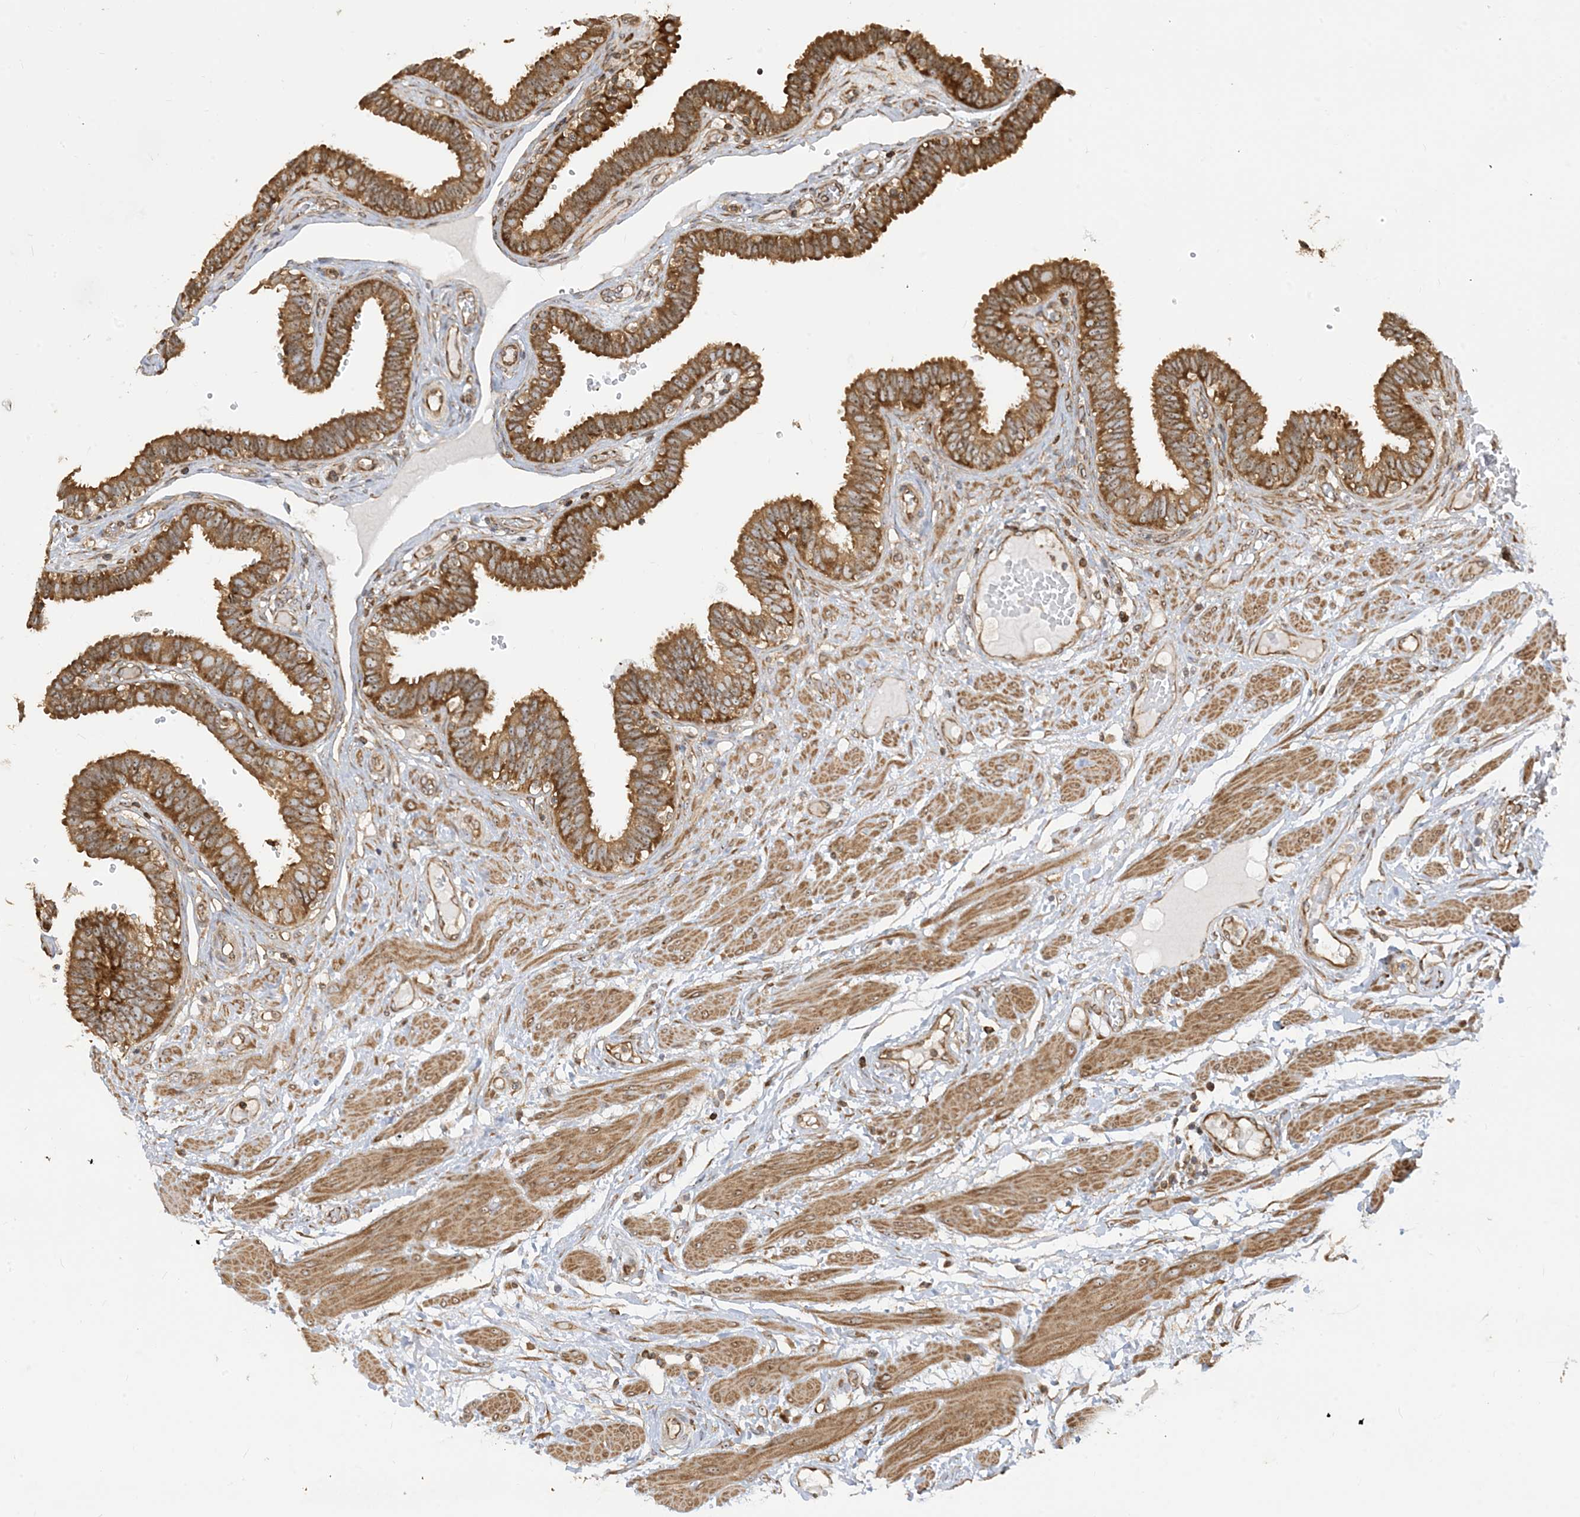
{"staining": {"intensity": "strong", "quantity": ">75%", "location": "cytoplasmic/membranous"}, "tissue": "fallopian tube", "cell_type": "Glandular cells", "image_type": "normal", "snomed": [{"axis": "morphology", "description": "Normal tissue, NOS"}, {"axis": "topography", "description": "Fallopian tube"}, {"axis": "topography", "description": "Placenta"}], "caption": "DAB immunohistochemical staining of normal fallopian tube demonstrates strong cytoplasmic/membranous protein staining in about >75% of glandular cells.", "gene": "SRP72", "patient": {"sex": "female", "age": 32}}